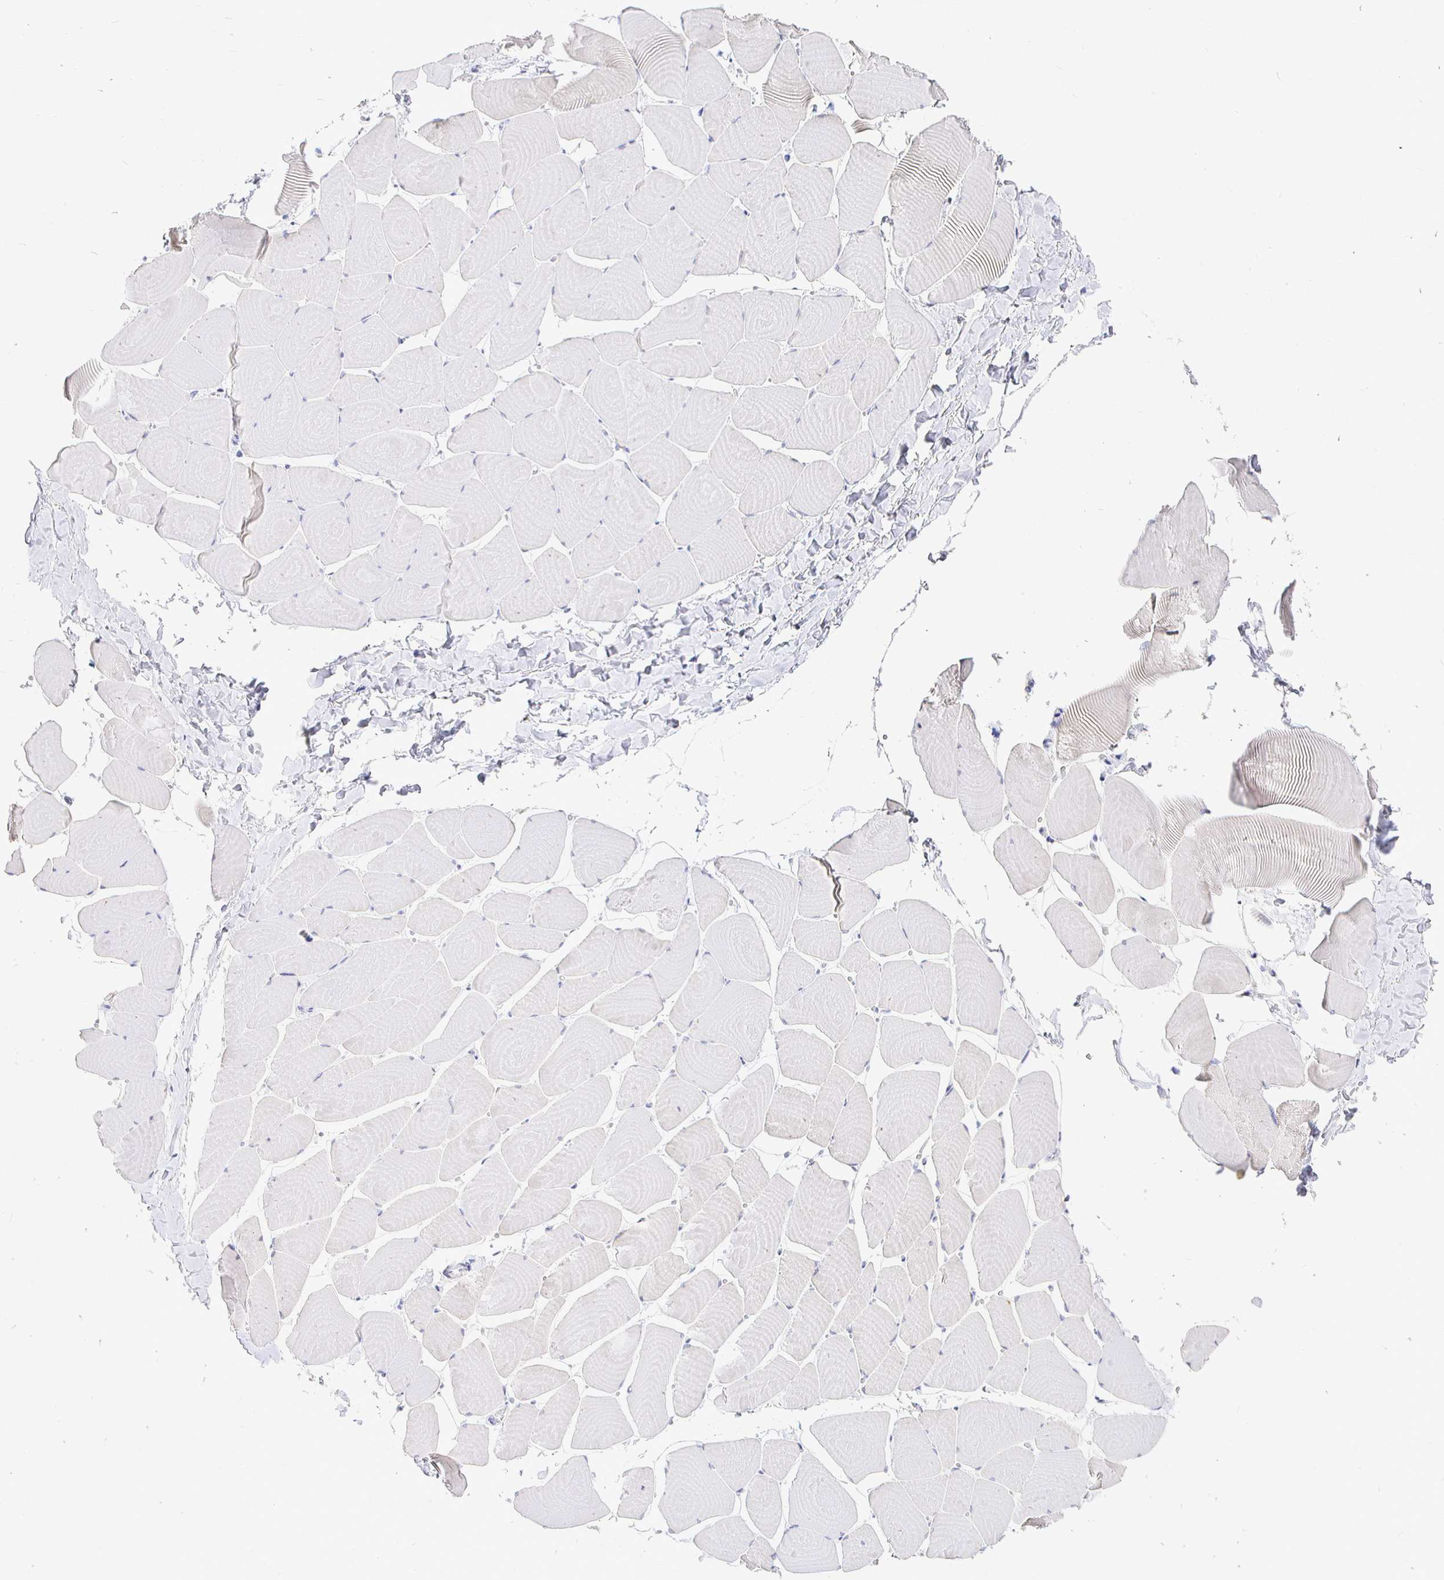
{"staining": {"intensity": "weak", "quantity": "<25%", "location": "cytoplasmic/membranous"}, "tissue": "skeletal muscle", "cell_type": "Myocytes", "image_type": "normal", "snomed": [{"axis": "morphology", "description": "Normal tissue, NOS"}, {"axis": "topography", "description": "Skeletal muscle"}], "caption": "A histopathology image of skeletal muscle stained for a protein exhibits no brown staining in myocytes.", "gene": "CR2", "patient": {"sex": "male", "age": 25}}